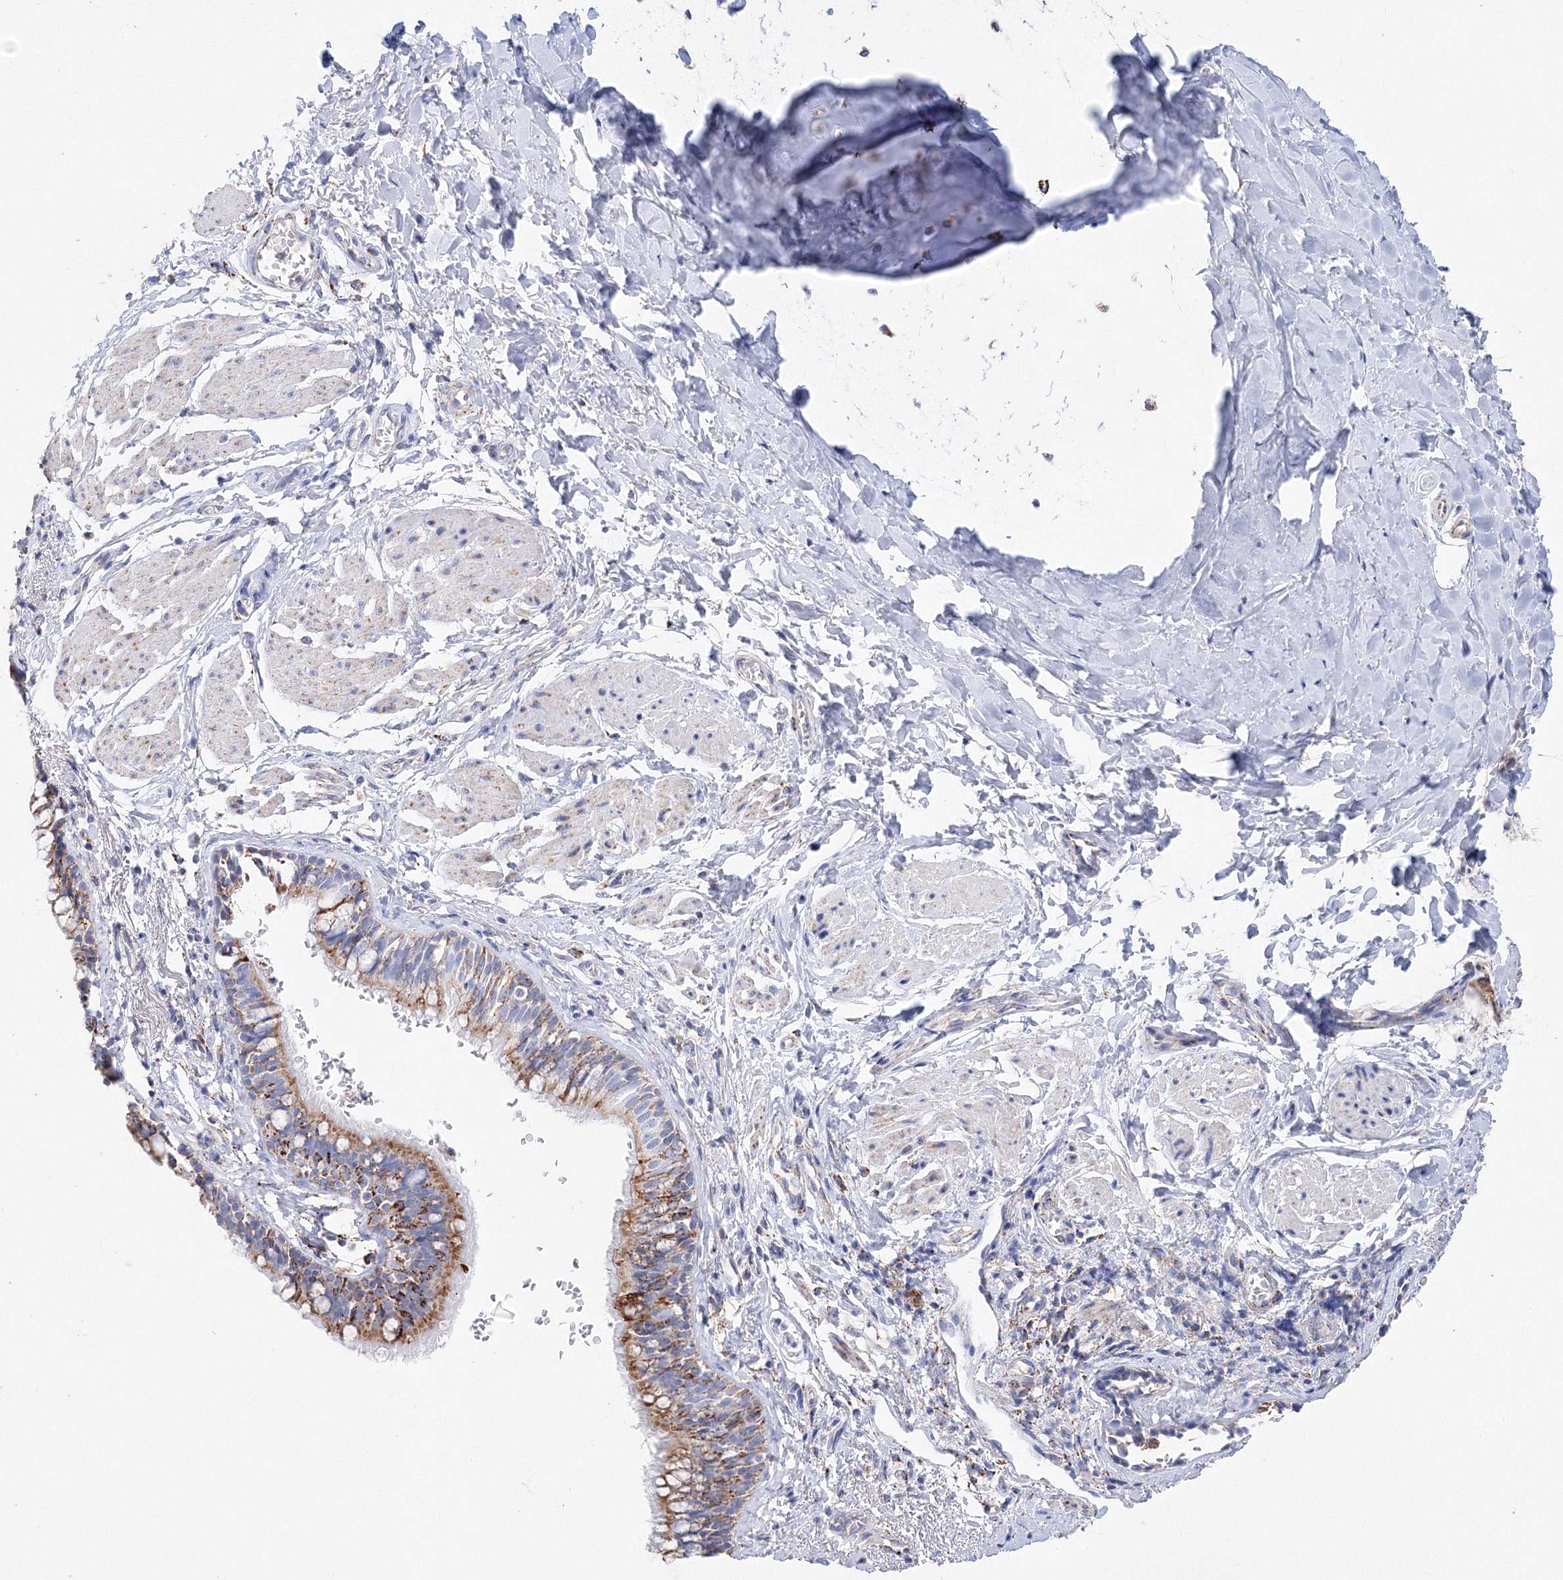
{"staining": {"intensity": "moderate", "quantity": "25%-75%", "location": "cytoplasmic/membranous"}, "tissue": "bronchus", "cell_type": "Respiratory epithelial cells", "image_type": "normal", "snomed": [{"axis": "morphology", "description": "Normal tissue, NOS"}, {"axis": "topography", "description": "Cartilage tissue"}, {"axis": "topography", "description": "Bronchus"}], "caption": "This is an image of IHC staining of normal bronchus, which shows moderate staining in the cytoplasmic/membranous of respiratory epithelial cells.", "gene": "MERTK", "patient": {"sex": "female", "age": 36}}